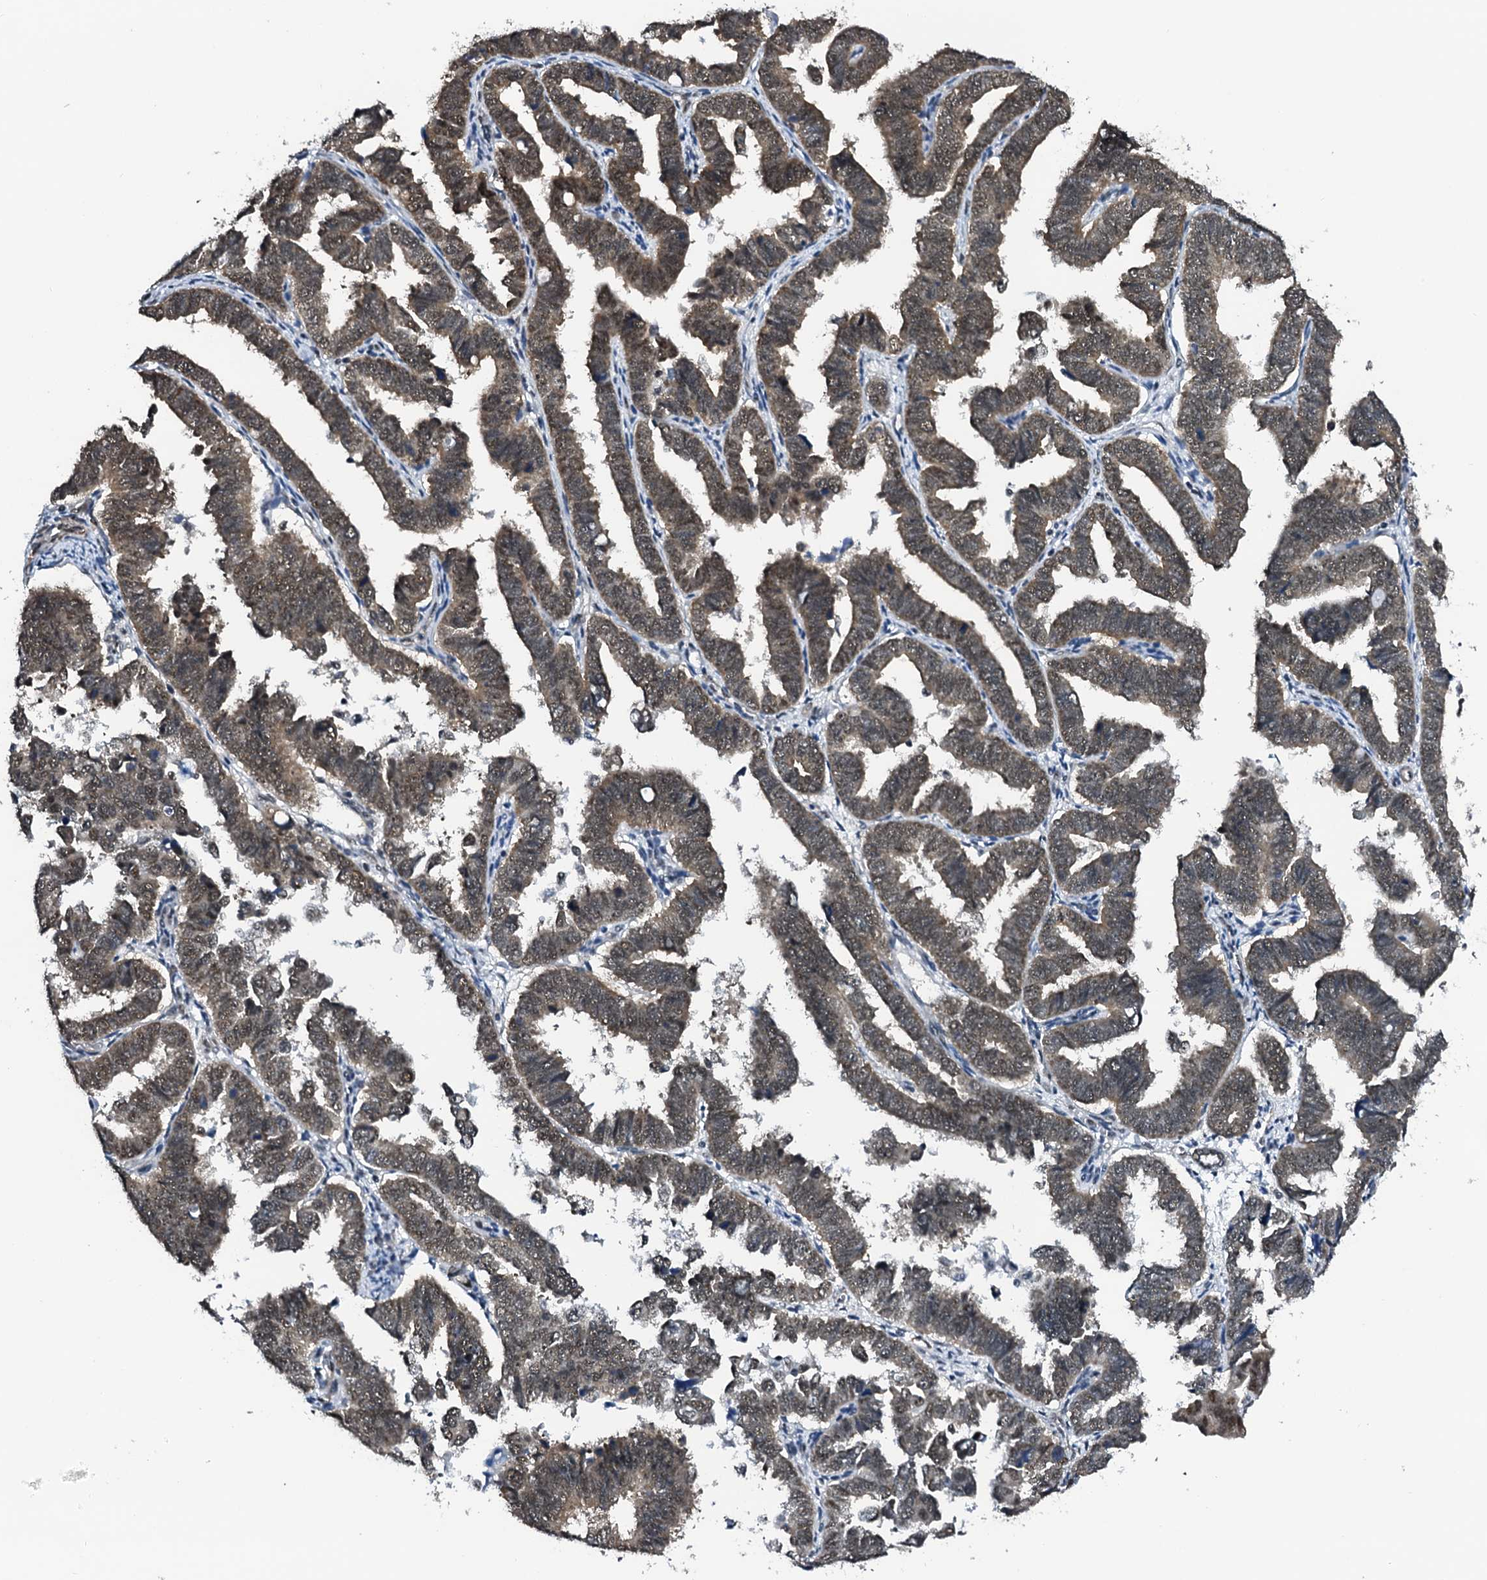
{"staining": {"intensity": "moderate", "quantity": ">75%", "location": "cytoplasmic/membranous,nuclear"}, "tissue": "endometrial cancer", "cell_type": "Tumor cells", "image_type": "cancer", "snomed": [{"axis": "morphology", "description": "Adenocarcinoma, NOS"}, {"axis": "topography", "description": "Endometrium"}], "caption": "The immunohistochemical stain labels moderate cytoplasmic/membranous and nuclear staining in tumor cells of endometrial cancer tissue. (DAB (3,3'-diaminobenzidine) IHC with brightfield microscopy, high magnification).", "gene": "CWC15", "patient": {"sex": "female", "age": 75}}